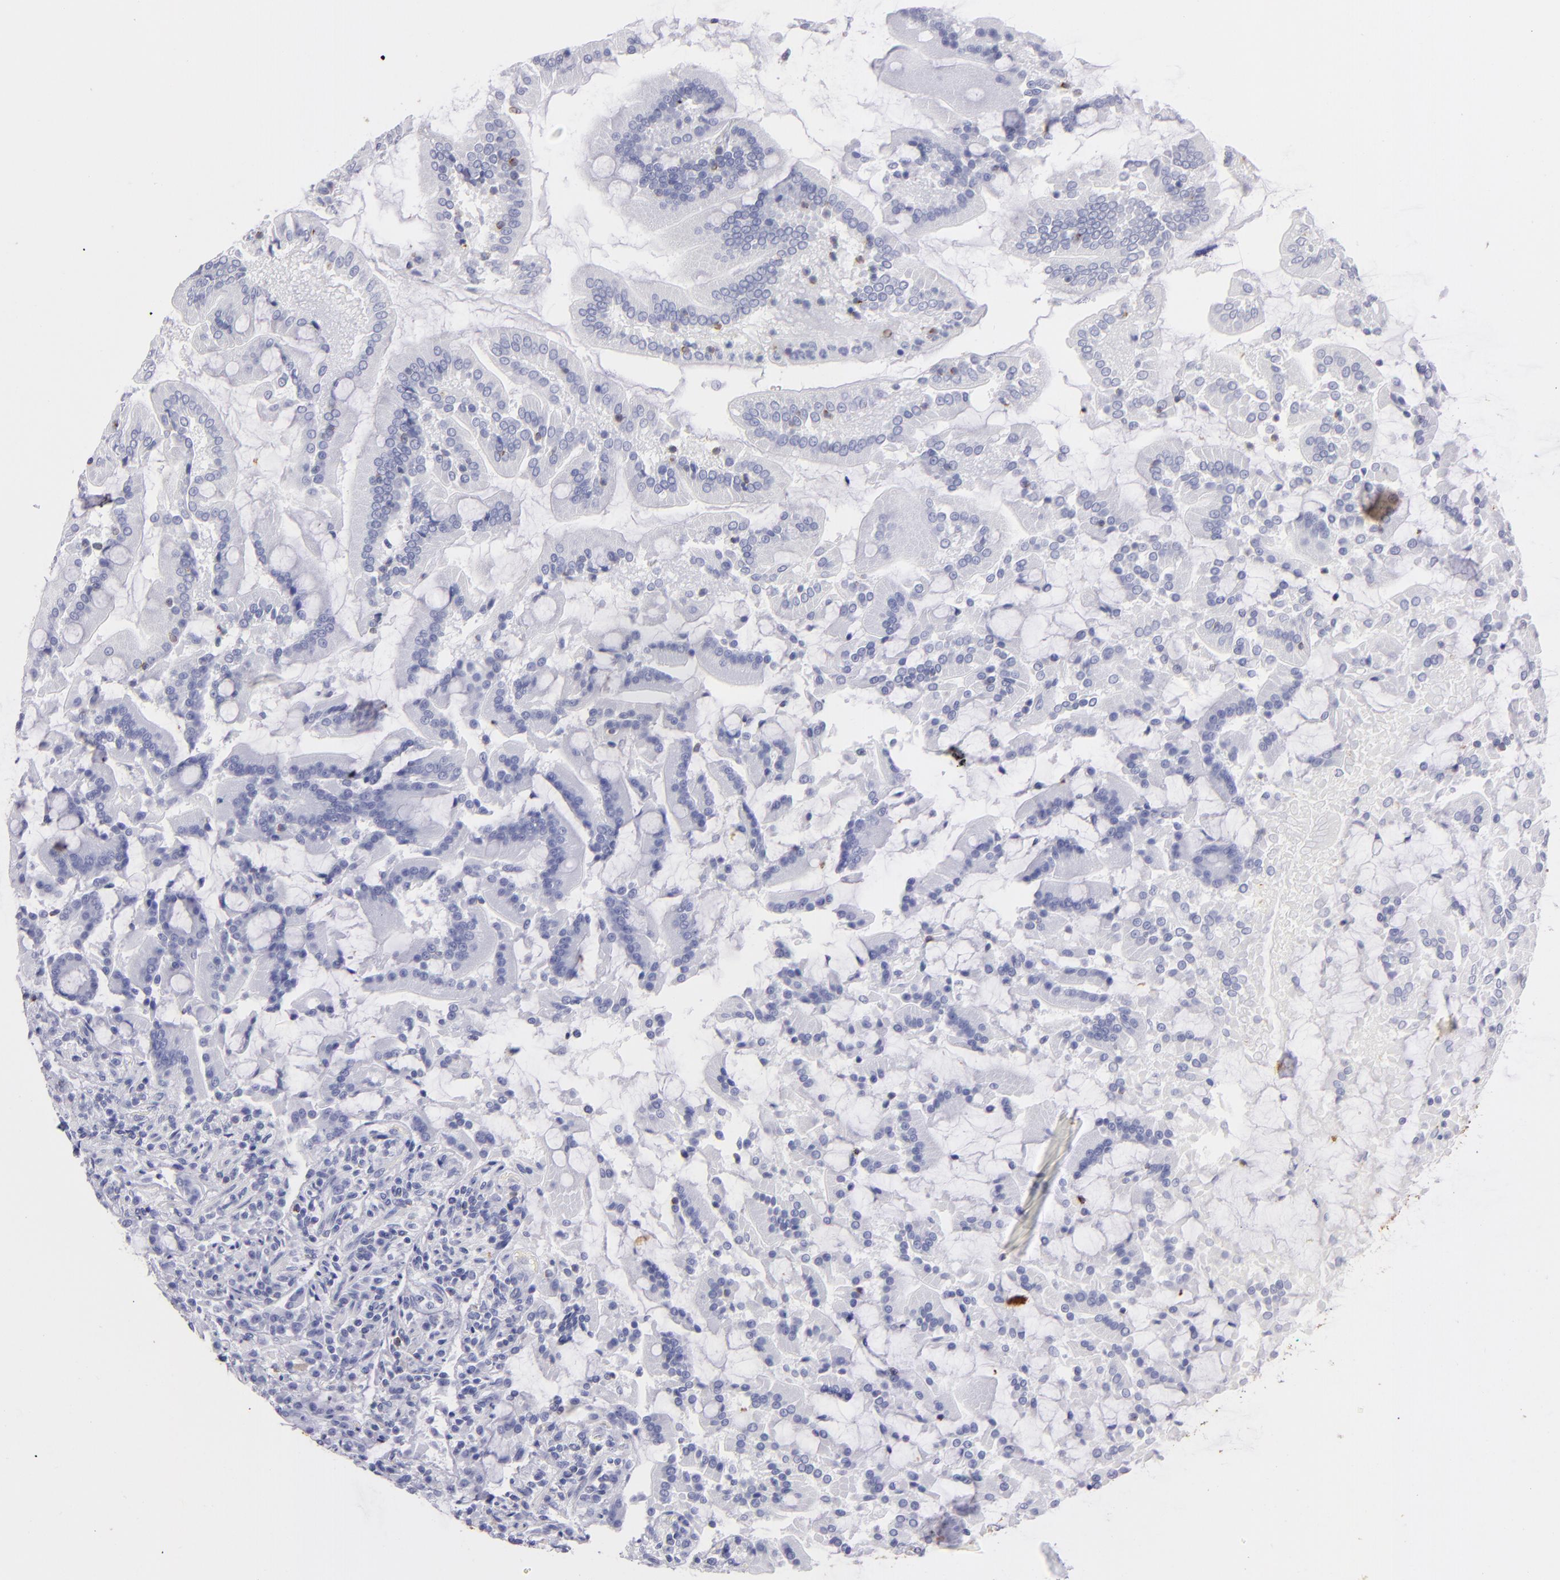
{"staining": {"intensity": "negative", "quantity": "none", "location": "none"}, "tissue": "duodenum", "cell_type": "Glandular cells", "image_type": "normal", "snomed": [{"axis": "morphology", "description": "Normal tissue, NOS"}, {"axis": "topography", "description": "Duodenum"}], "caption": "IHC image of unremarkable duodenum: duodenum stained with DAB (3,3'-diaminobenzidine) demonstrates no significant protein expression in glandular cells. (IHC, brightfield microscopy, high magnification).", "gene": "PRF1", "patient": {"sex": "female", "age": 64}}